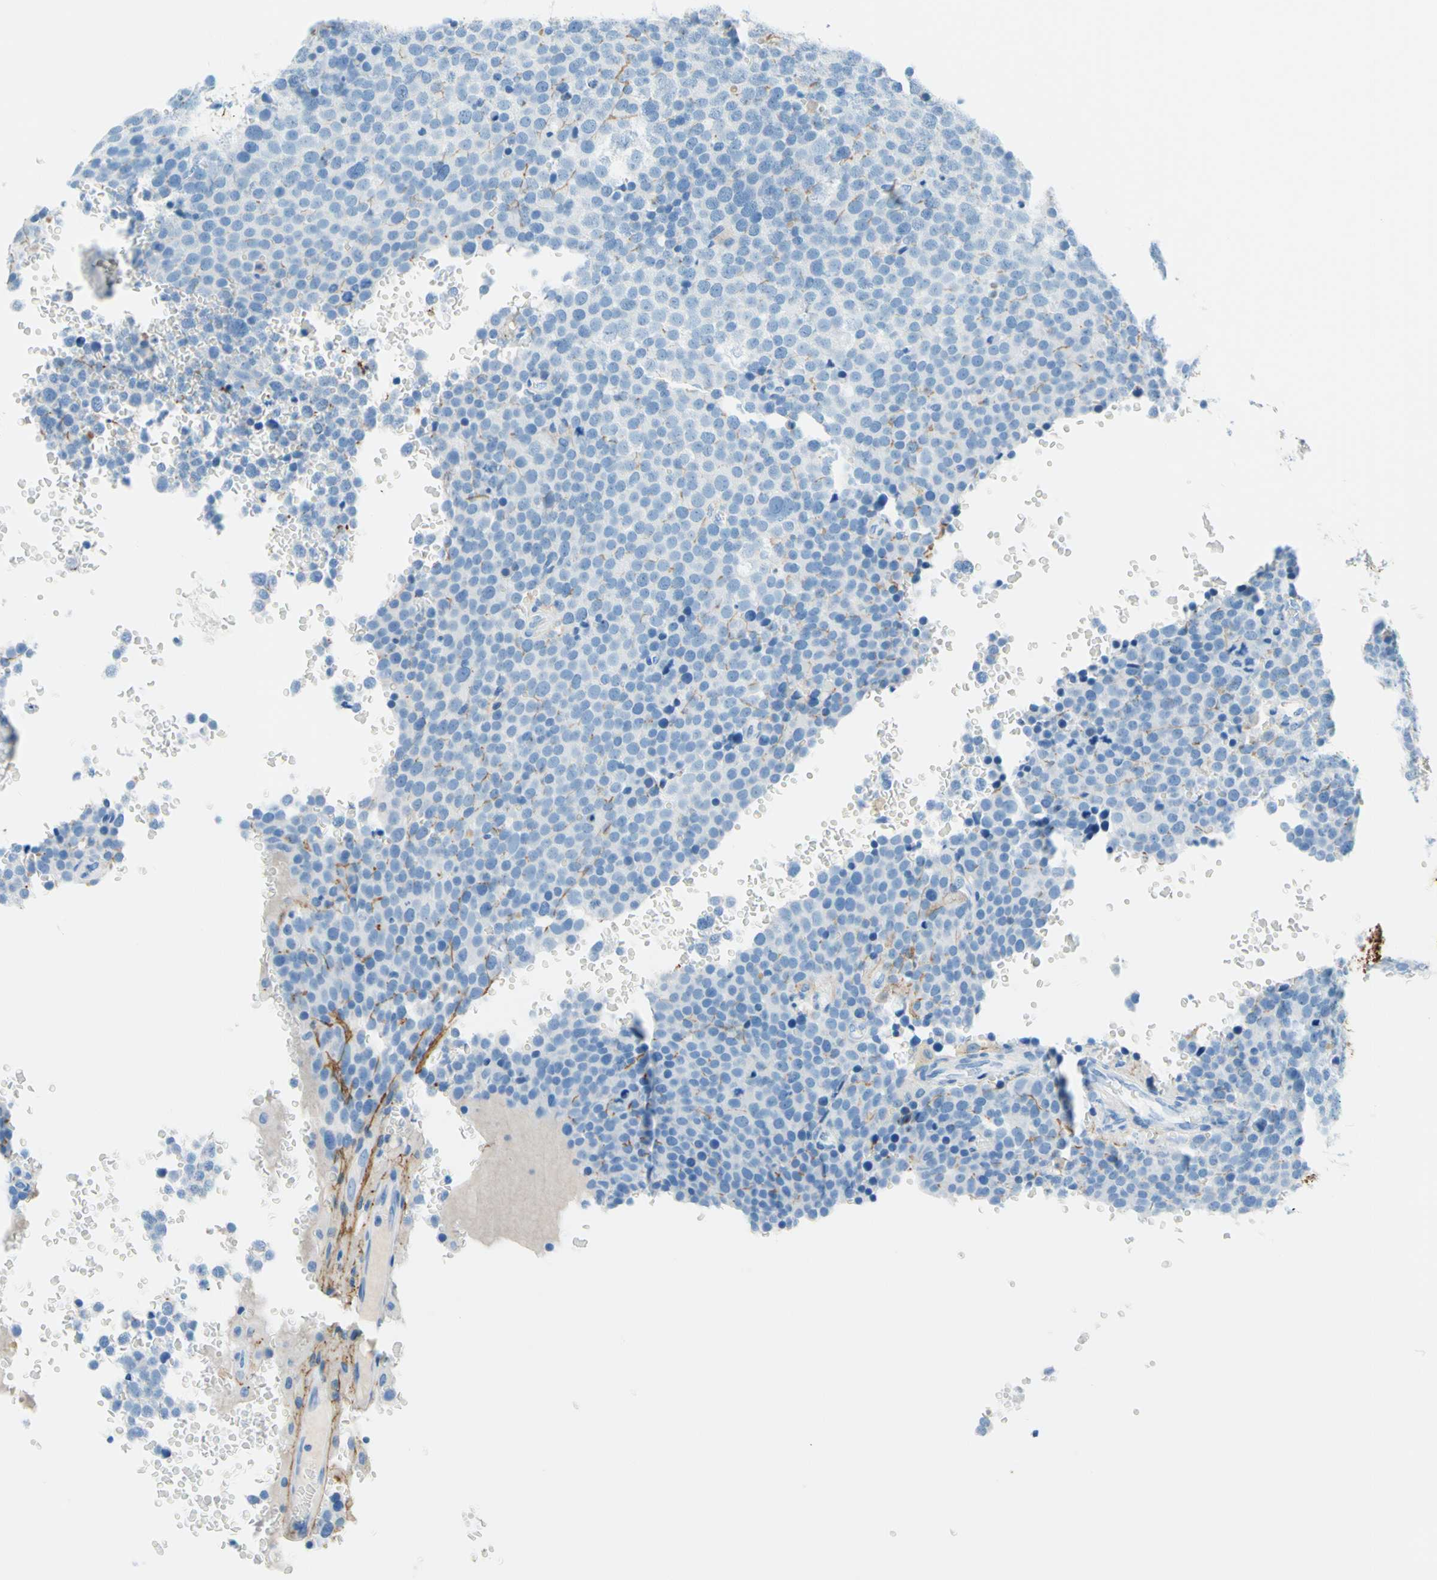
{"staining": {"intensity": "negative", "quantity": "none", "location": "none"}, "tissue": "testis cancer", "cell_type": "Tumor cells", "image_type": "cancer", "snomed": [{"axis": "morphology", "description": "Seminoma, NOS"}, {"axis": "topography", "description": "Testis"}], "caption": "An immunohistochemistry histopathology image of testis seminoma is shown. There is no staining in tumor cells of testis seminoma. (DAB immunohistochemistry (IHC), high magnification).", "gene": "MFAP5", "patient": {"sex": "male", "age": 71}}